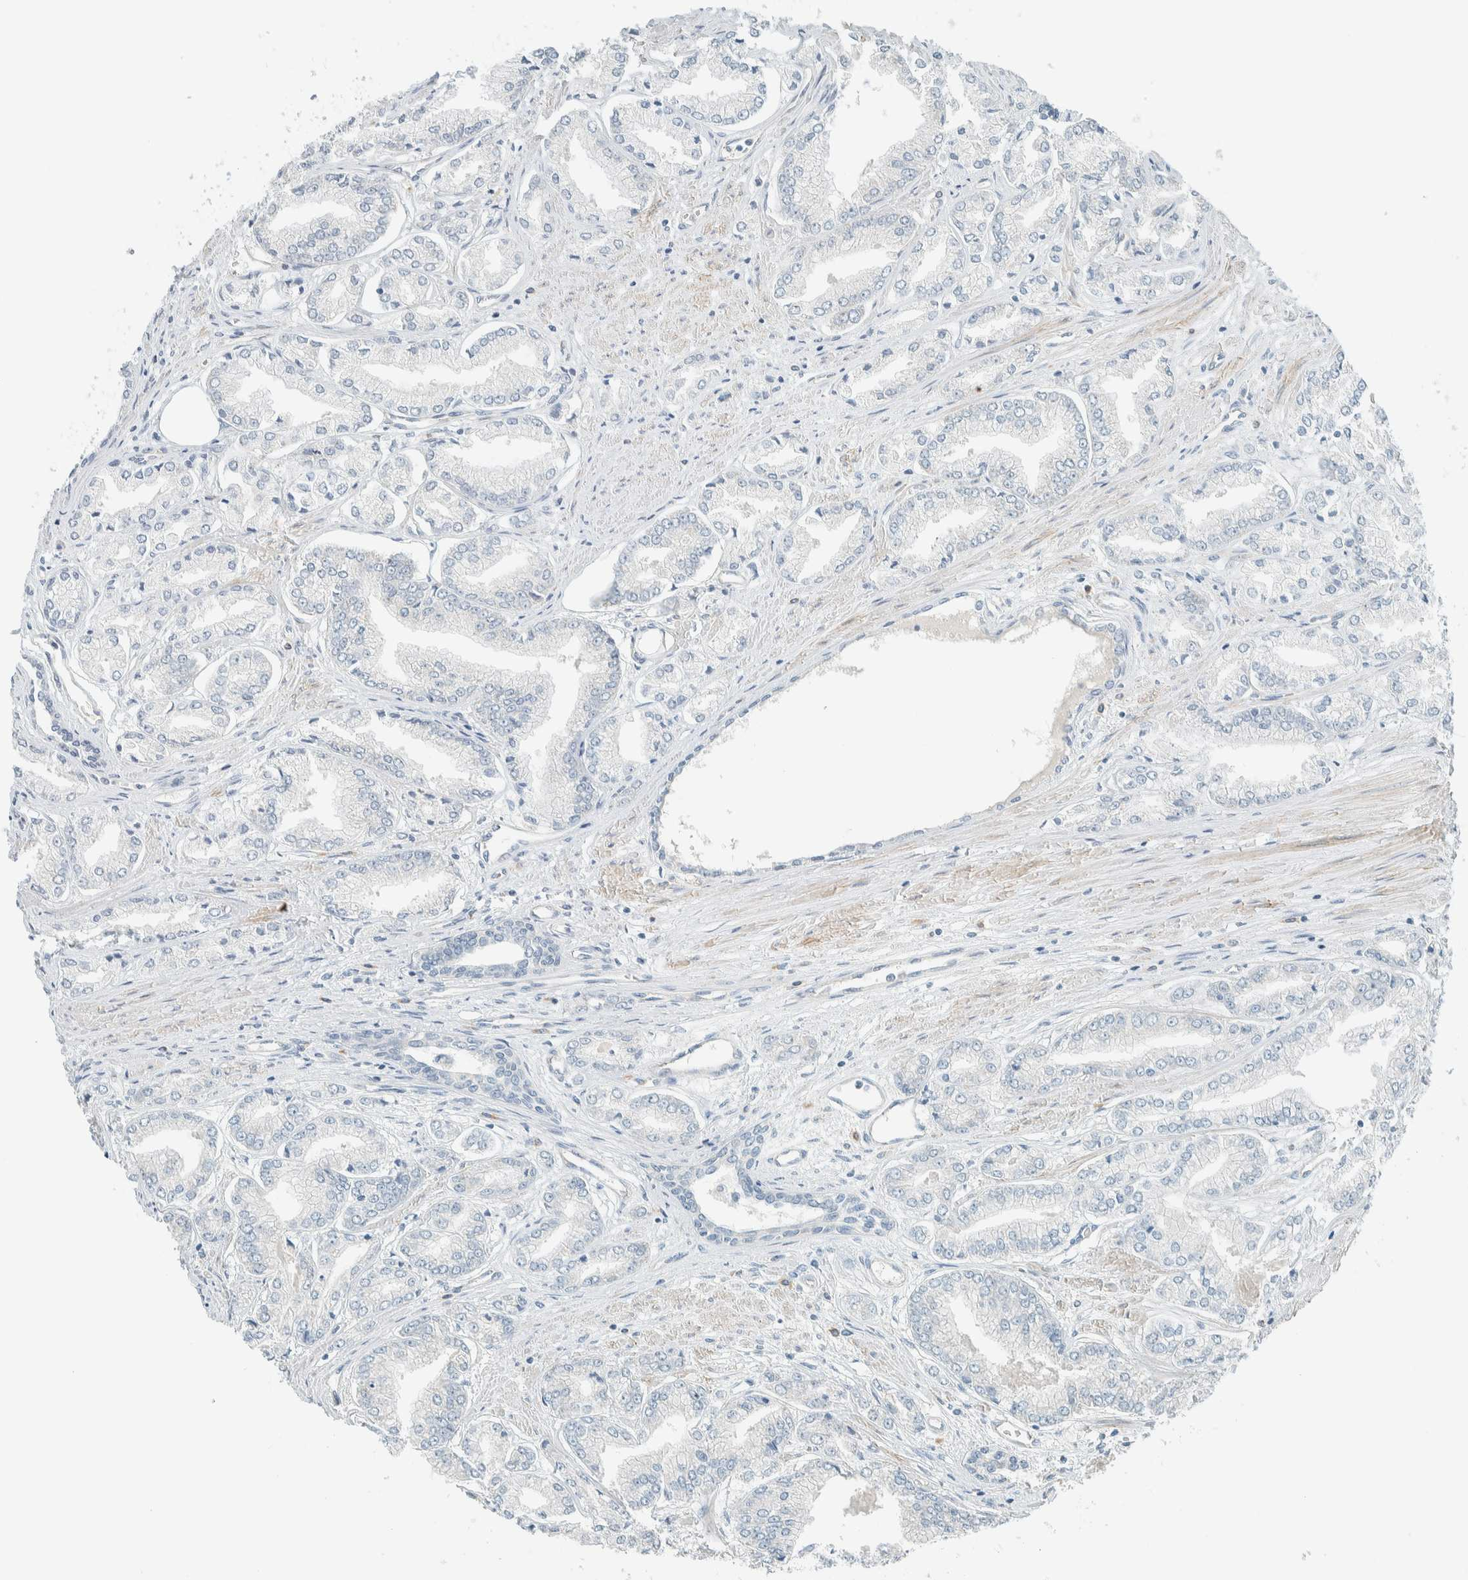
{"staining": {"intensity": "negative", "quantity": "none", "location": "none"}, "tissue": "prostate cancer", "cell_type": "Tumor cells", "image_type": "cancer", "snomed": [{"axis": "morphology", "description": "Adenocarcinoma, Low grade"}, {"axis": "topography", "description": "Prostate"}], "caption": "High magnification brightfield microscopy of prostate low-grade adenocarcinoma stained with DAB (3,3'-diaminobenzidine) (brown) and counterstained with hematoxylin (blue): tumor cells show no significant staining.", "gene": "SLFN12", "patient": {"sex": "male", "age": 52}}